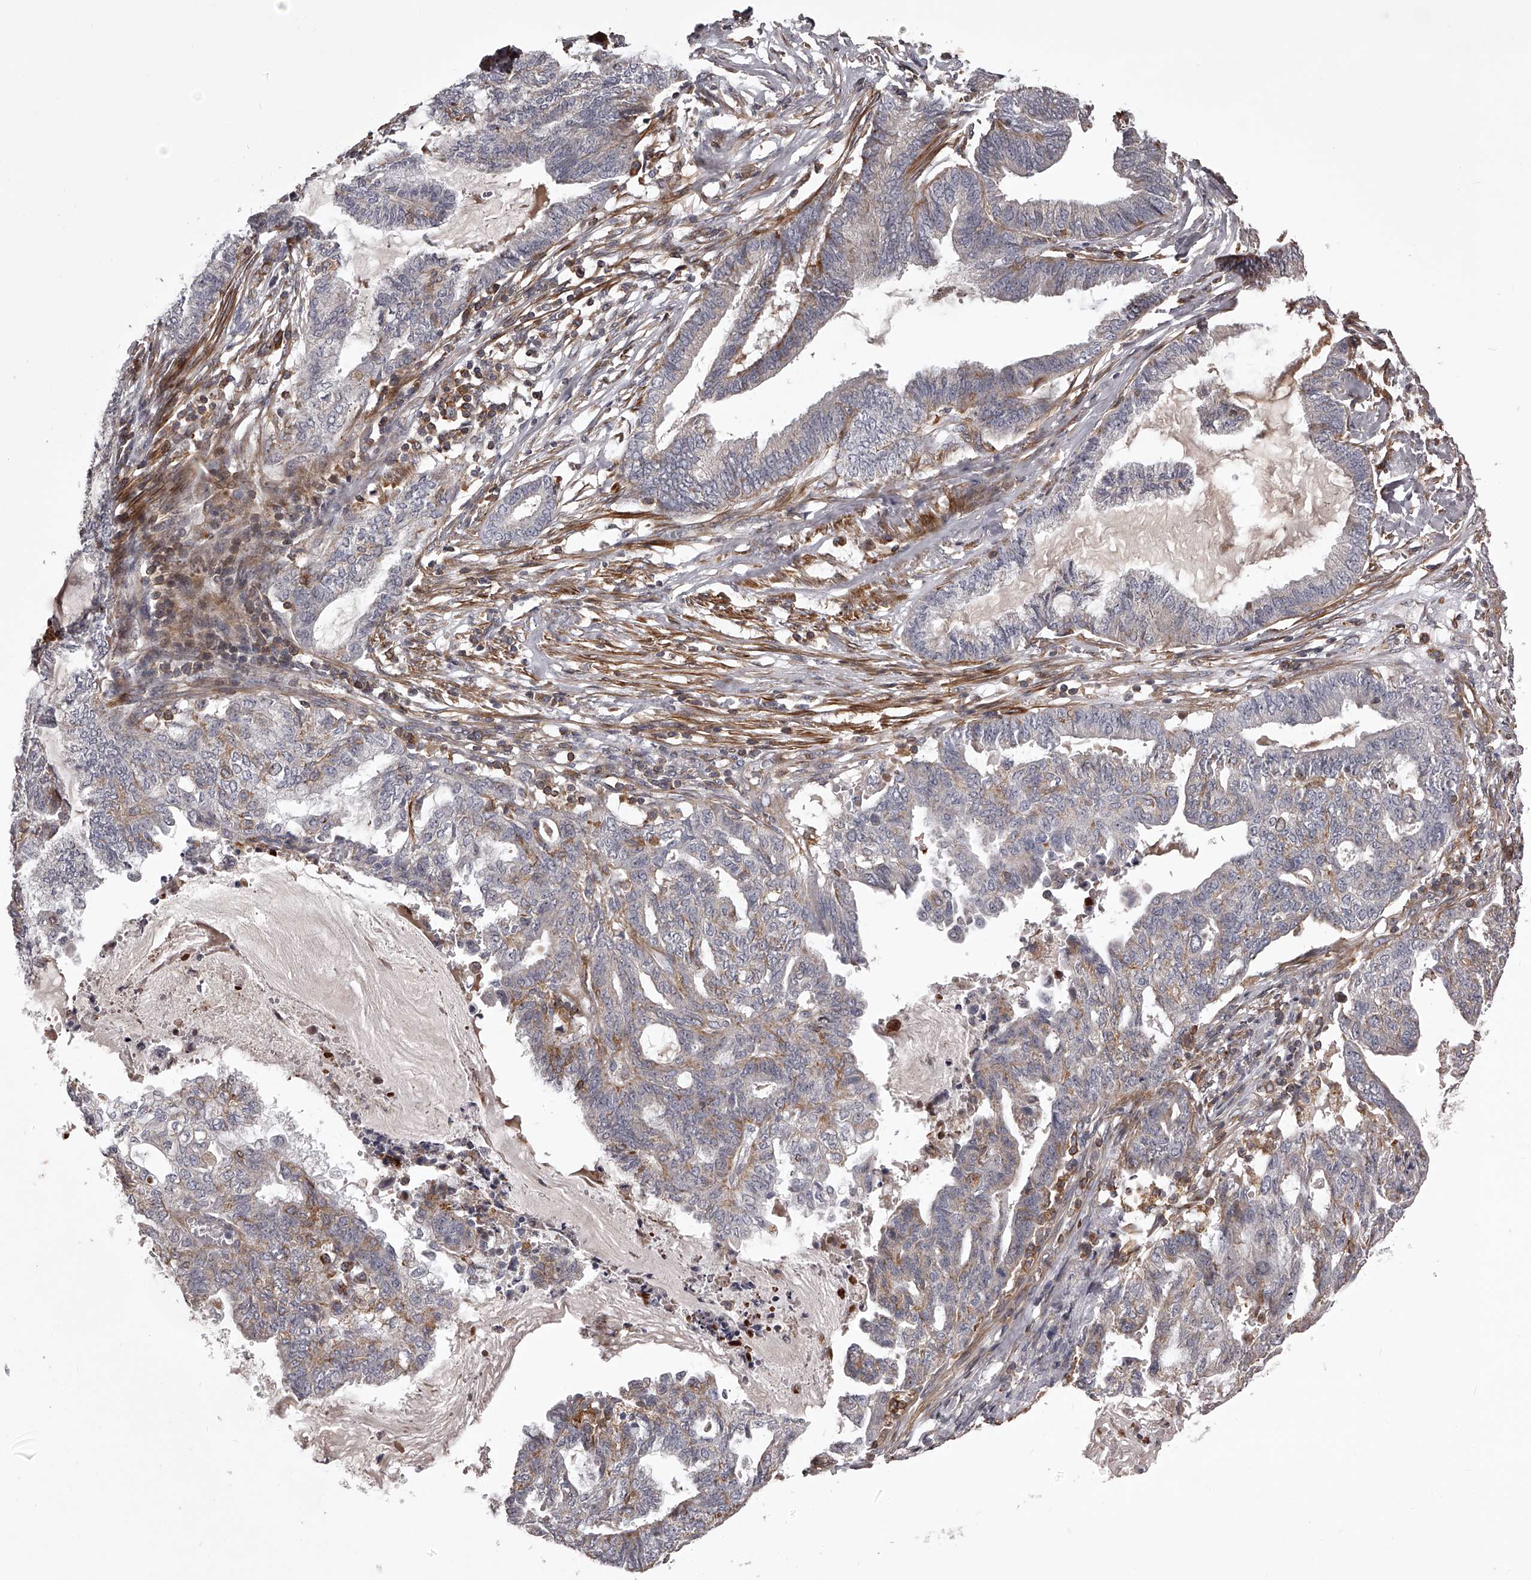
{"staining": {"intensity": "moderate", "quantity": "<25%", "location": "cytoplasmic/membranous"}, "tissue": "endometrial cancer", "cell_type": "Tumor cells", "image_type": "cancer", "snomed": [{"axis": "morphology", "description": "Adenocarcinoma, NOS"}, {"axis": "topography", "description": "Endometrium"}], "caption": "Endometrial cancer (adenocarcinoma) tissue shows moderate cytoplasmic/membranous staining in approximately <25% of tumor cells, visualized by immunohistochemistry. The staining was performed using DAB, with brown indicating positive protein expression. Nuclei are stained blue with hematoxylin.", "gene": "RRP36", "patient": {"sex": "female", "age": 86}}